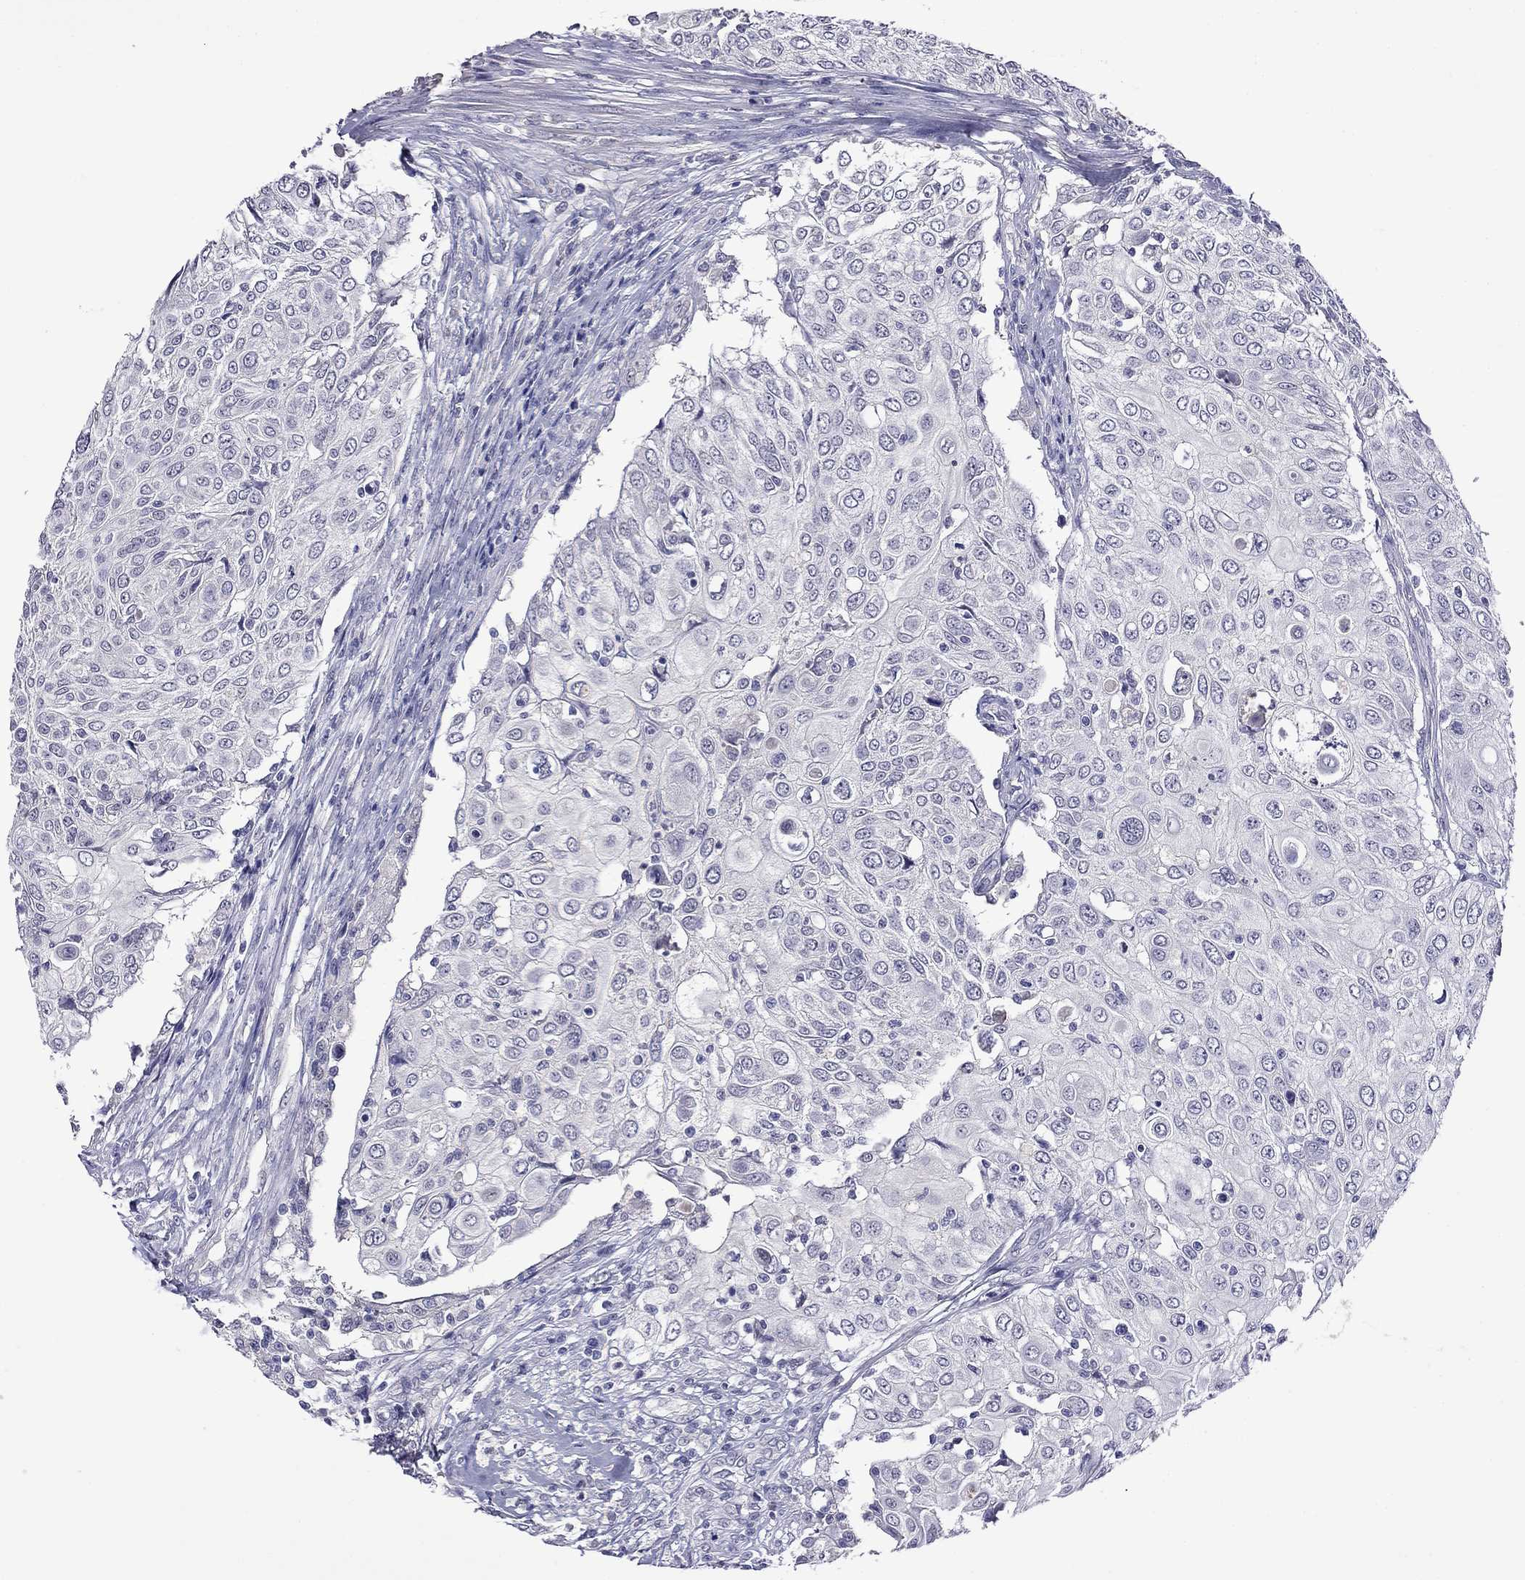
{"staining": {"intensity": "negative", "quantity": "none", "location": "none"}, "tissue": "urothelial cancer", "cell_type": "Tumor cells", "image_type": "cancer", "snomed": [{"axis": "morphology", "description": "Urothelial carcinoma, High grade"}, {"axis": "topography", "description": "Urinary bladder"}], "caption": "Immunohistochemistry (IHC) of human high-grade urothelial carcinoma displays no staining in tumor cells.", "gene": "STAR", "patient": {"sex": "female", "age": 79}}